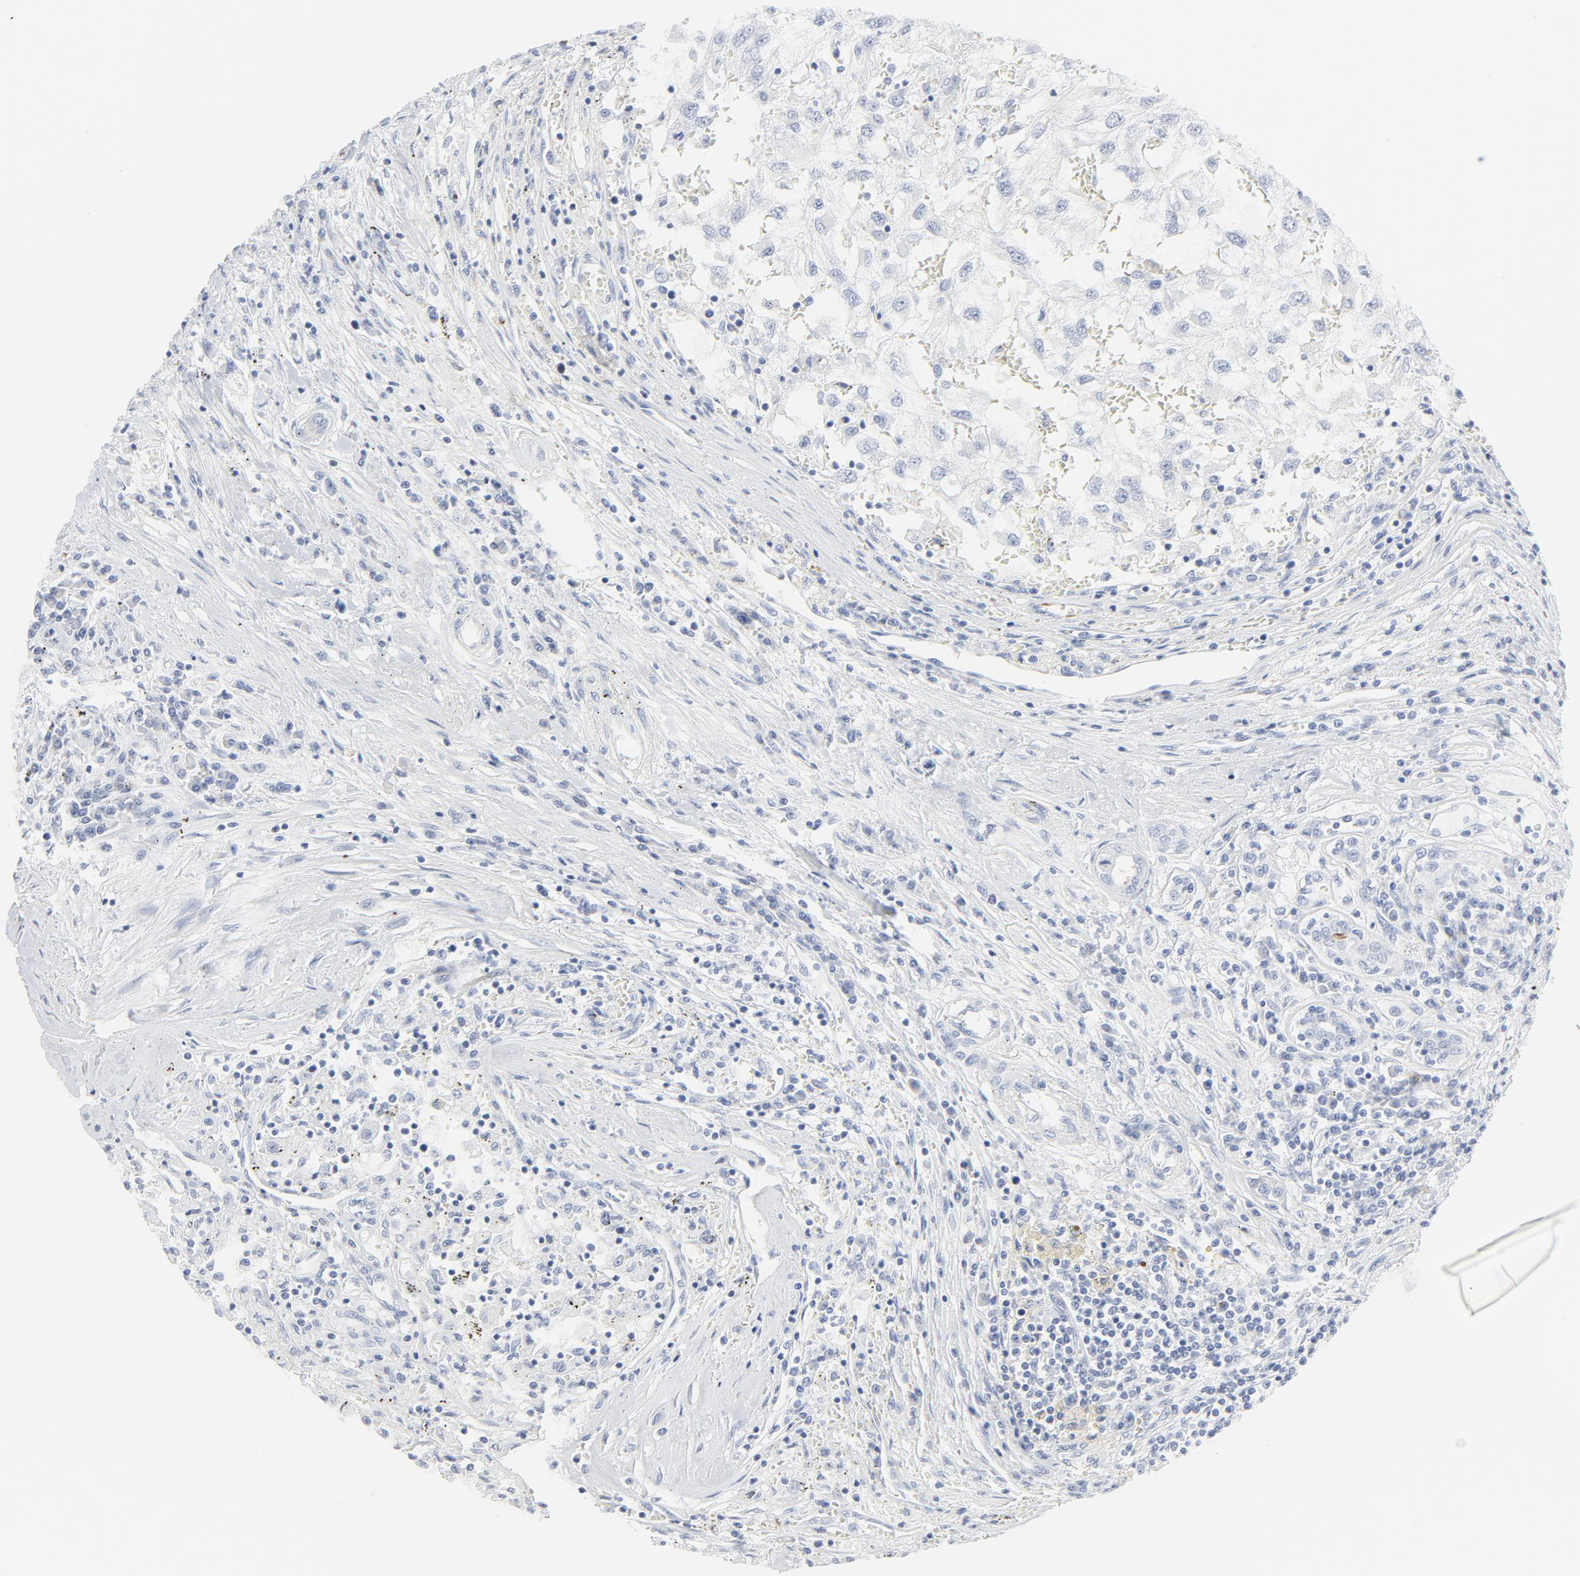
{"staining": {"intensity": "negative", "quantity": "none", "location": "none"}, "tissue": "renal cancer", "cell_type": "Tumor cells", "image_type": "cancer", "snomed": [{"axis": "morphology", "description": "Normal tissue, NOS"}, {"axis": "morphology", "description": "Adenocarcinoma, NOS"}, {"axis": "topography", "description": "Kidney"}], "caption": "Tumor cells show no significant protein expression in adenocarcinoma (renal).", "gene": "TUBB1", "patient": {"sex": "male", "age": 71}}